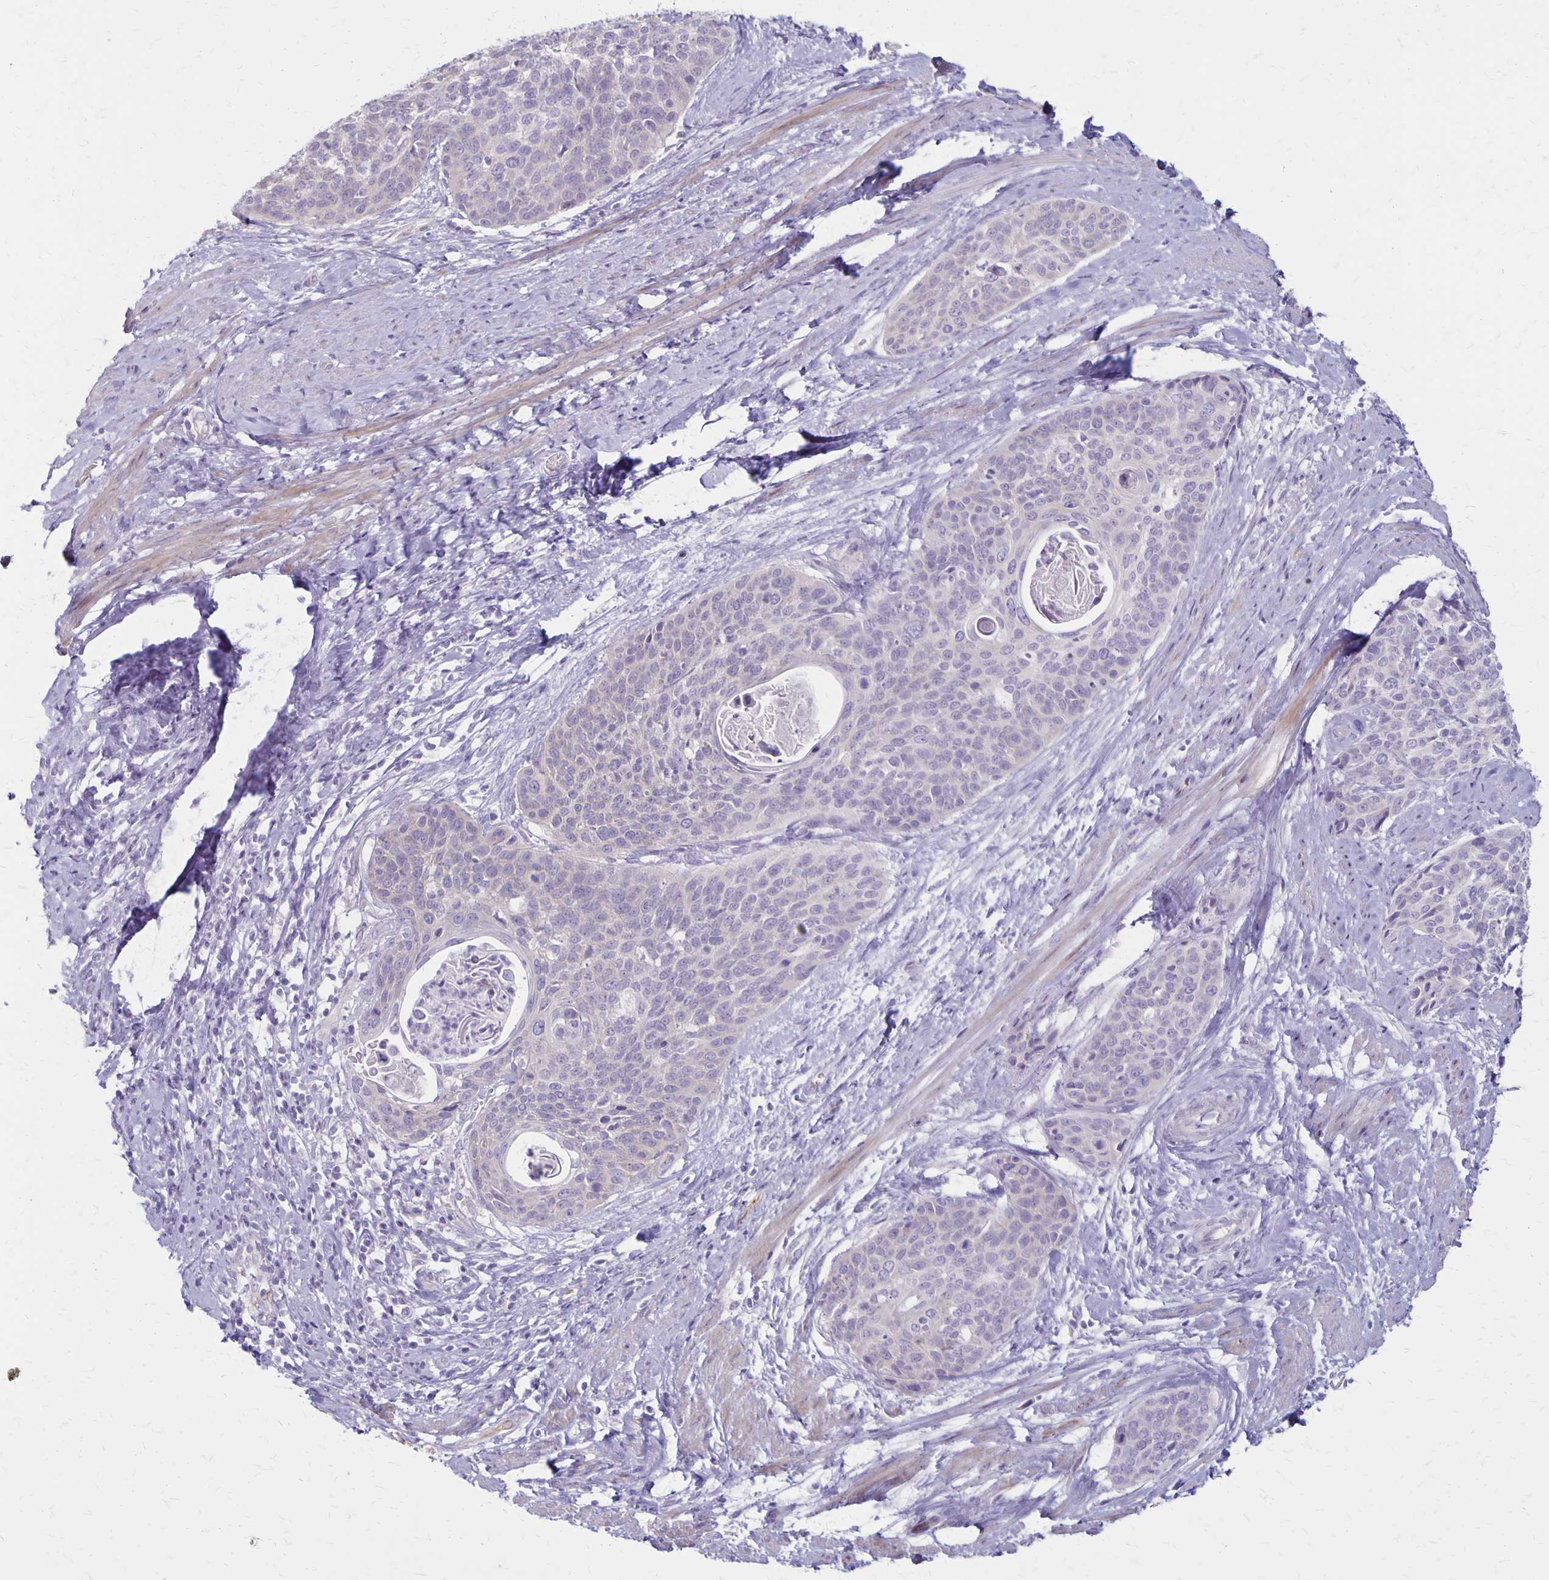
{"staining": {"intensity": "negative", "quantity": "none", "location": "none"}, "tissue": "cervical cancer", "cell_type": "Tumor cells", "image_type": "cancer", "snomed": [{"axis": "morphology", "description": "Squamous cell carcinoma, NOS"}, {"axis": "topography", "description": "Cervix"}], "caption": "Human cervical cancer stained for a protein using immunohistochemistry (IHC) reveals no staining in tumor cells.", "gene": "HOMER1", "patient": {"sex": "female", "age": 69}}